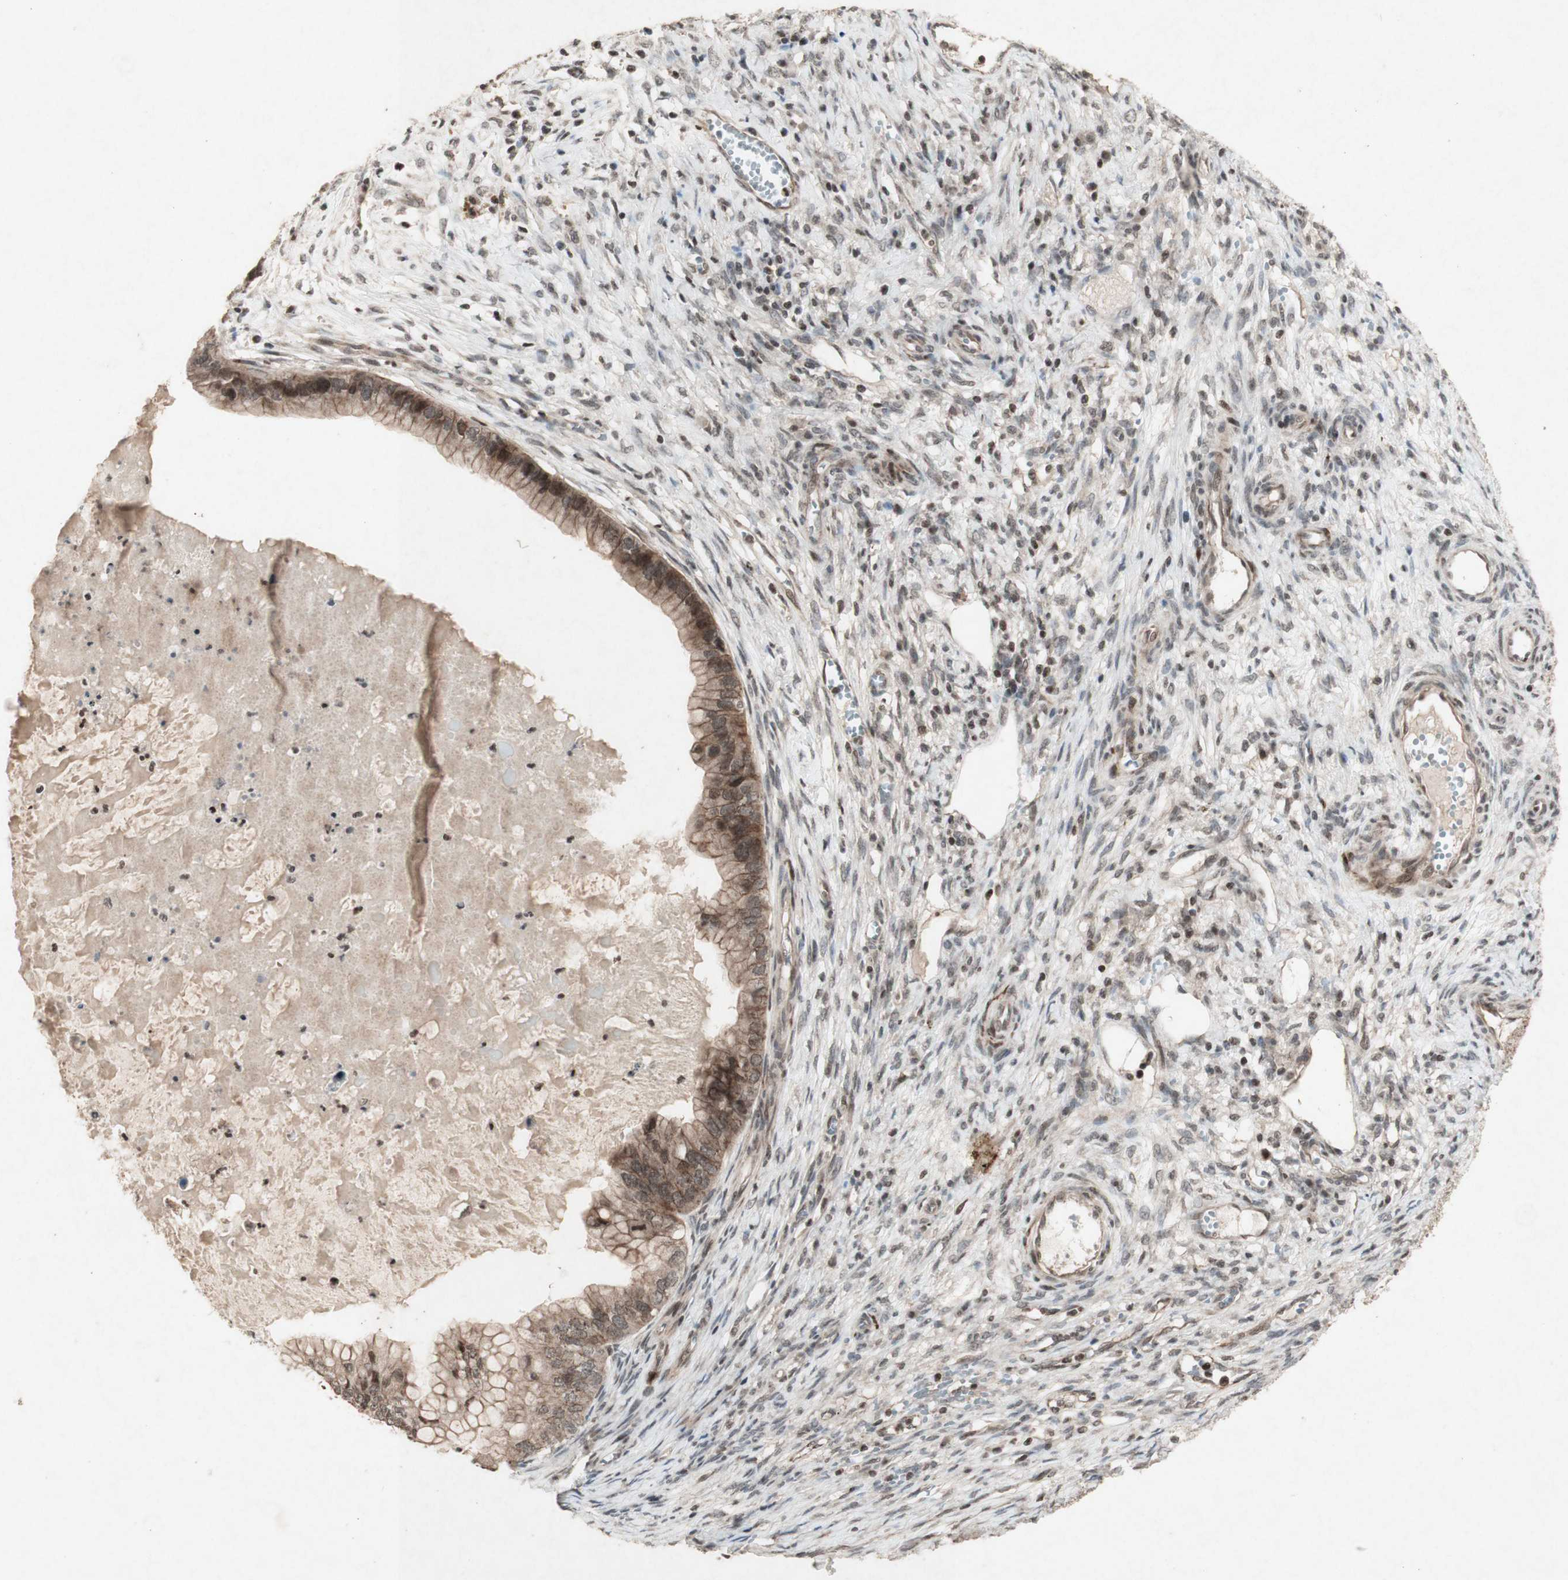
{"staining": {"intensity": "moderate", "quantity": ">75%", "location": "cytoplasmic/membranous,nuclear"}, "tissue": "ovarian cancer", "cell_type": "Tumor cells", "image_type": "cancer", "snomed": [{"axis": "morphology", "description": "Cystadenocarcinoma, mucinous, NOS"}, {"axis": "topography", "description": "Ovary"}], "caption": "Moderate cytoplasmic/membranous and nuclear protein positivity is seen in about >75% of tumor cells in ovarian mucinous cystadenocarcinoma.", "gene": "PLXNA1", "patient": {"sex": "female", "age": 80}}